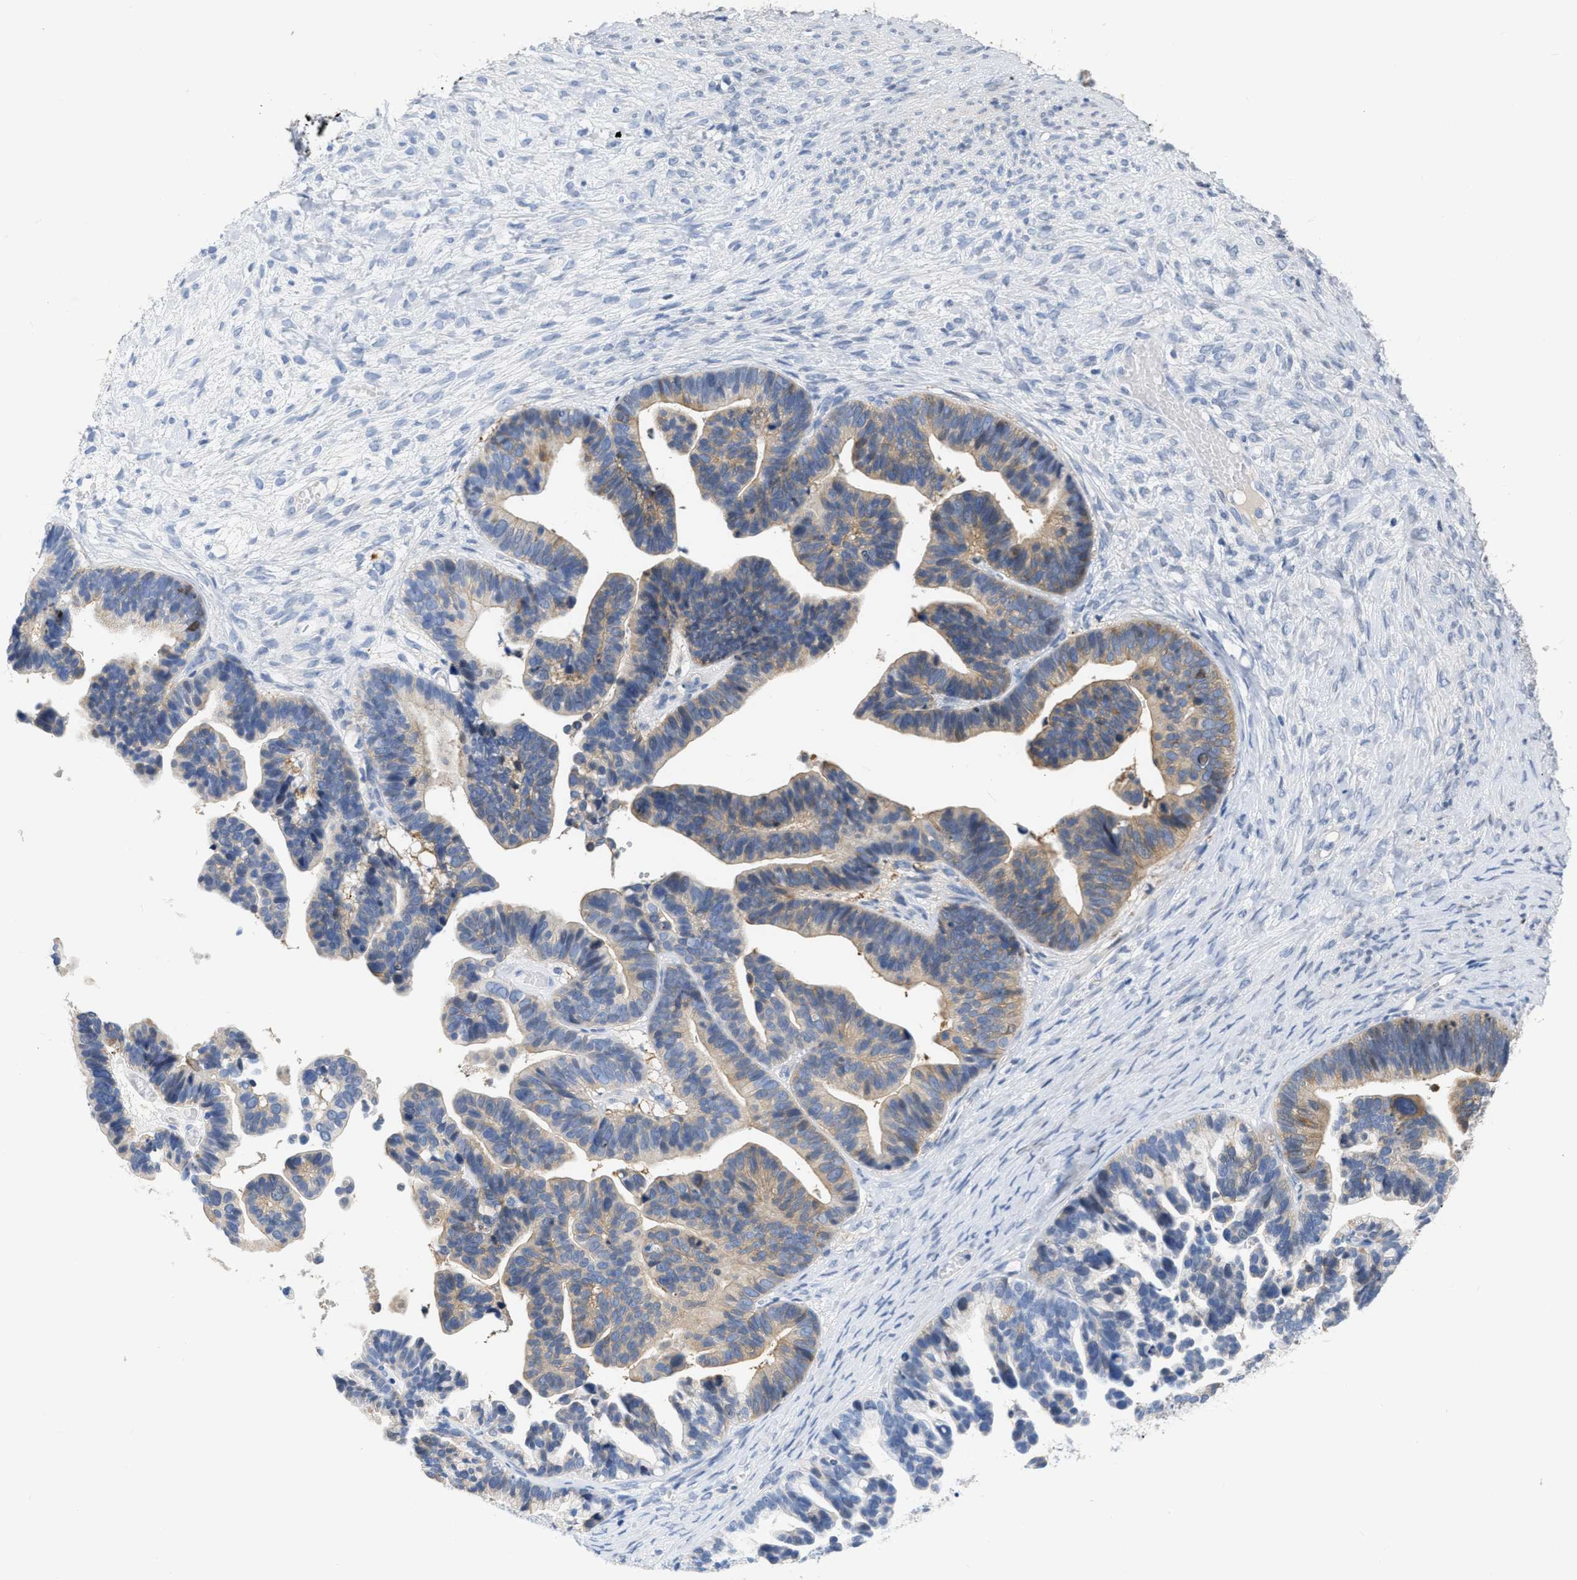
{"staining": {"intensity": "moderate", "quantity": ">75%", "location": "cytoplasmic/membranous"}, "tissue": "ovarian cancer", "cell_type": "Tumor cells", "image_type": "cancer", "snomed": [{"axis": "morphology", "description": "Cystadenocarcinoma, serous, NOS"}, {"axis": "topography", "description": "Ovary"}], "caption": "Immunohistochemical staining of ovarian cancer shows medium levels of moderate cytoplasmic/membranous protein positivity in about >75% of tumor cells.", "gene": "CRYM", "patient": {"sex": "female", "age": 56}}